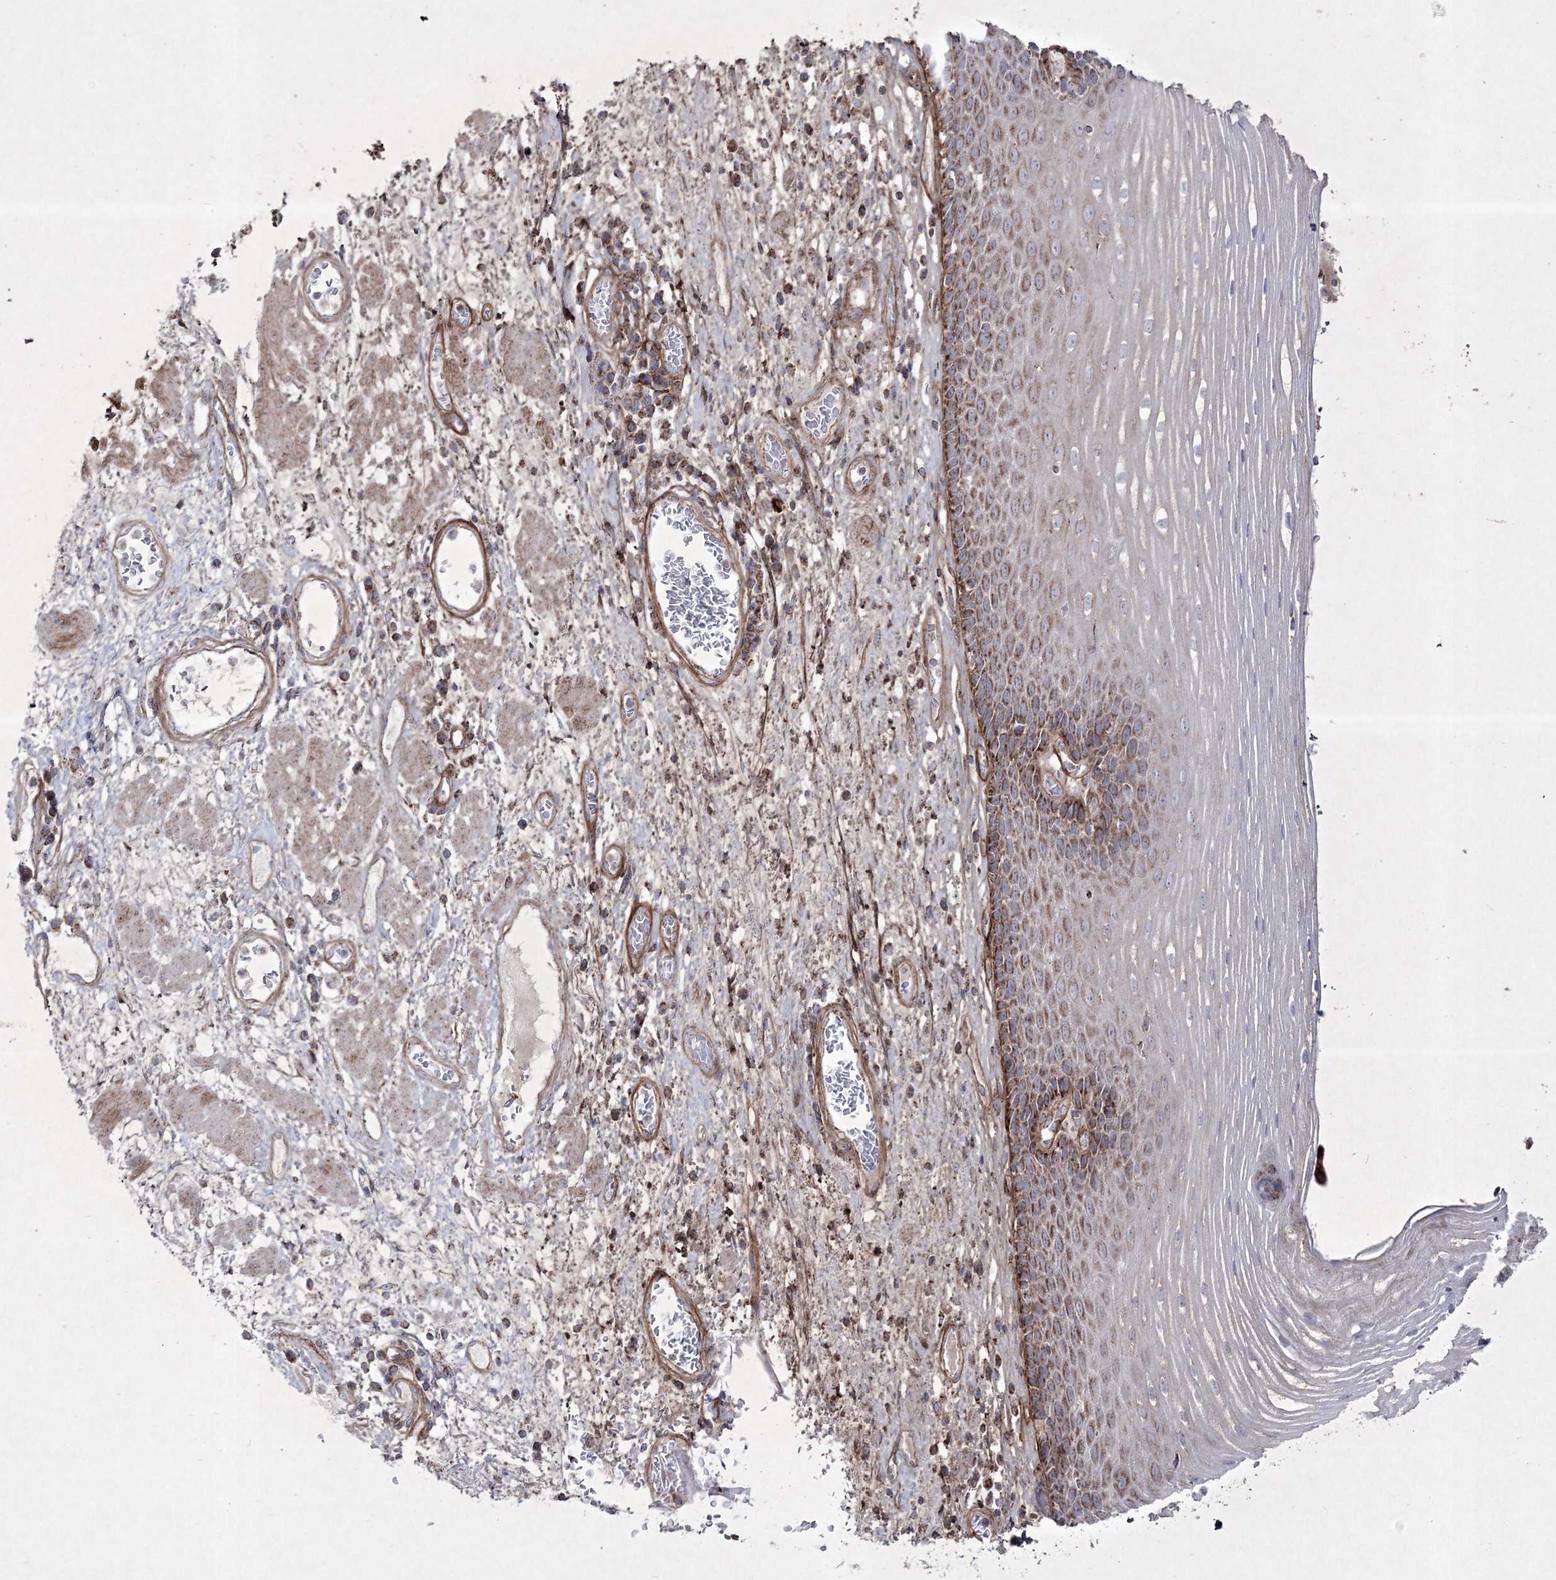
{"staining": {"intensity": "strong", "quantity": "25%-75%", "location": "cytoplasmic/membranous"}, "tissue": "esophagus", "cell_type": "Squamous epithelial cells", "image_type": "normal", "snomed": [{"axis": "morphology", "description": "Normal tissue, NOS"}, {"axis": "morphology", "description": "Adenocarcinoma, NOS"}, {"axis": "topography", "description": "Esophagus"}], "caption": "Squamous epithelial cells display strong cytoplasmic/membranous expression in about 25%-75% of cells in benign esophagus. (IHC, brightfield microscopy, high magnification).", "gene": "RICTOR", "patient": {"sex": "male", "age": 62}}